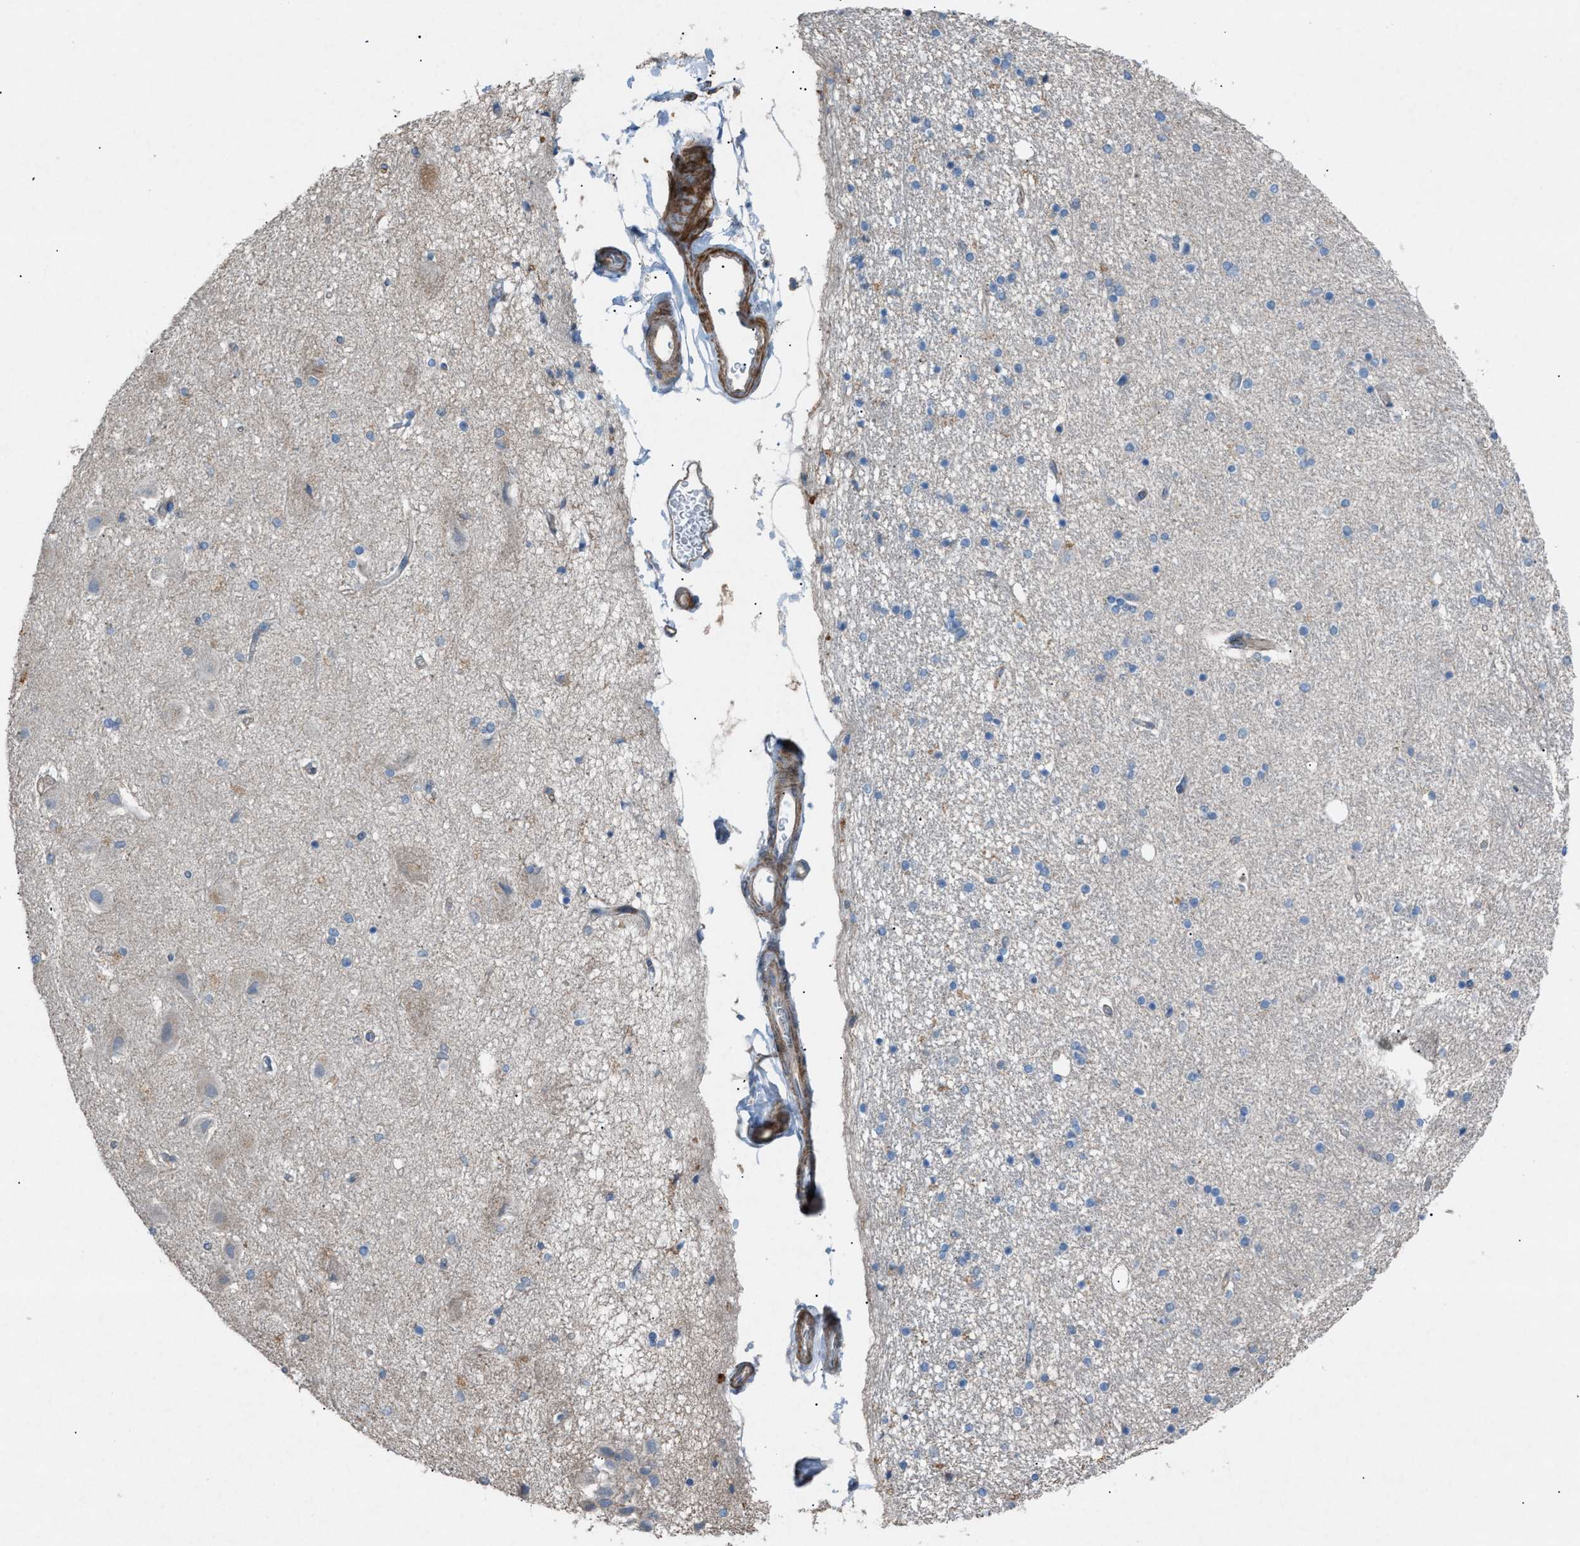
{"staining": {"intensity": "weak", "quantity": "<25%", "location": "cytoplasmic/membranous"}, "tissue": "hippocampus", "cell_type": "Glial cells", "image_type": "normal", "snomed": [{"axis": "morphology", "description": "Normal tissue, NOS"}, {"axis": "topography", "description": "Hippocampus"}], "caption": "DAB immunohistochemical staining of unremarkable hippocampus displays no significant expression in glial cells. Brightfield microscopy of immunohistochemistry stained with DAB (3,3'-diaminobenzidine) (brown) and hematoxylin (blue), captured at high magnification.", "gene": "NCK2", "patient": {"sex": "female", "age": 54}}